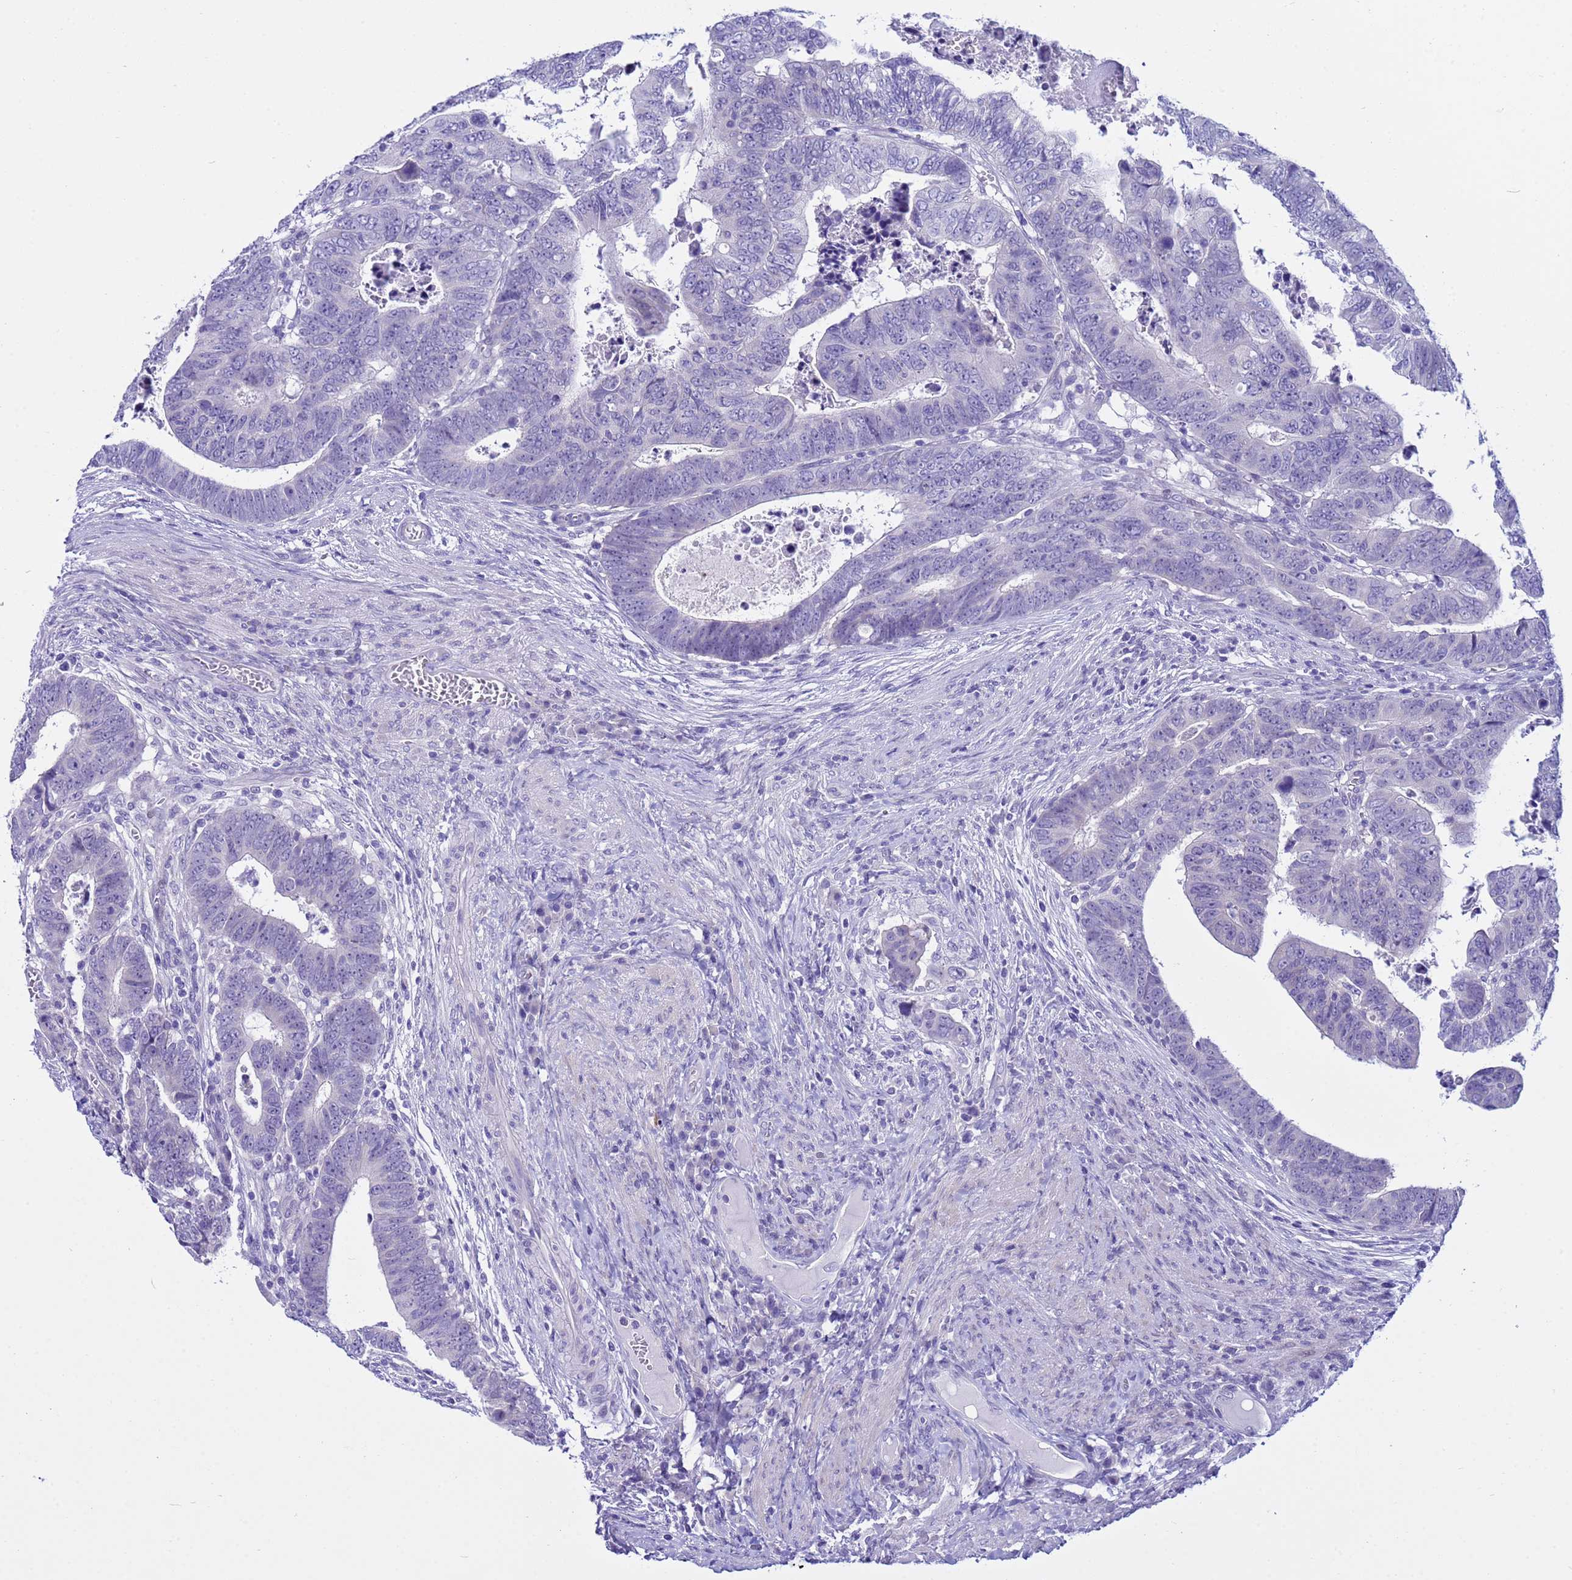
{"staining": {"intensity": "negative", "quantity": "none", "location": "none"}, "tissue": "colorectal cancer", "cell_type": "Tumor cells", "image_type": "cancer", "snomed": [{"axis": "morphology", "description": "Normal tissue, NOS"}, {"axis": "morphology", "description": "Adenocarcinoma, NOS"}, {"axis": "topography", "description": "Rectum"}], "caption": "Immunohistochemical staining of colorectal cancer shows no significant staining in tumor cells. (Brightfield microscopy of DAB (3,3'-diaminobenzidine) immunohistochemistry (IHC) at high magnification).", "gene": "IGSF11", "patient": {"sex": "female", "age": 65}}